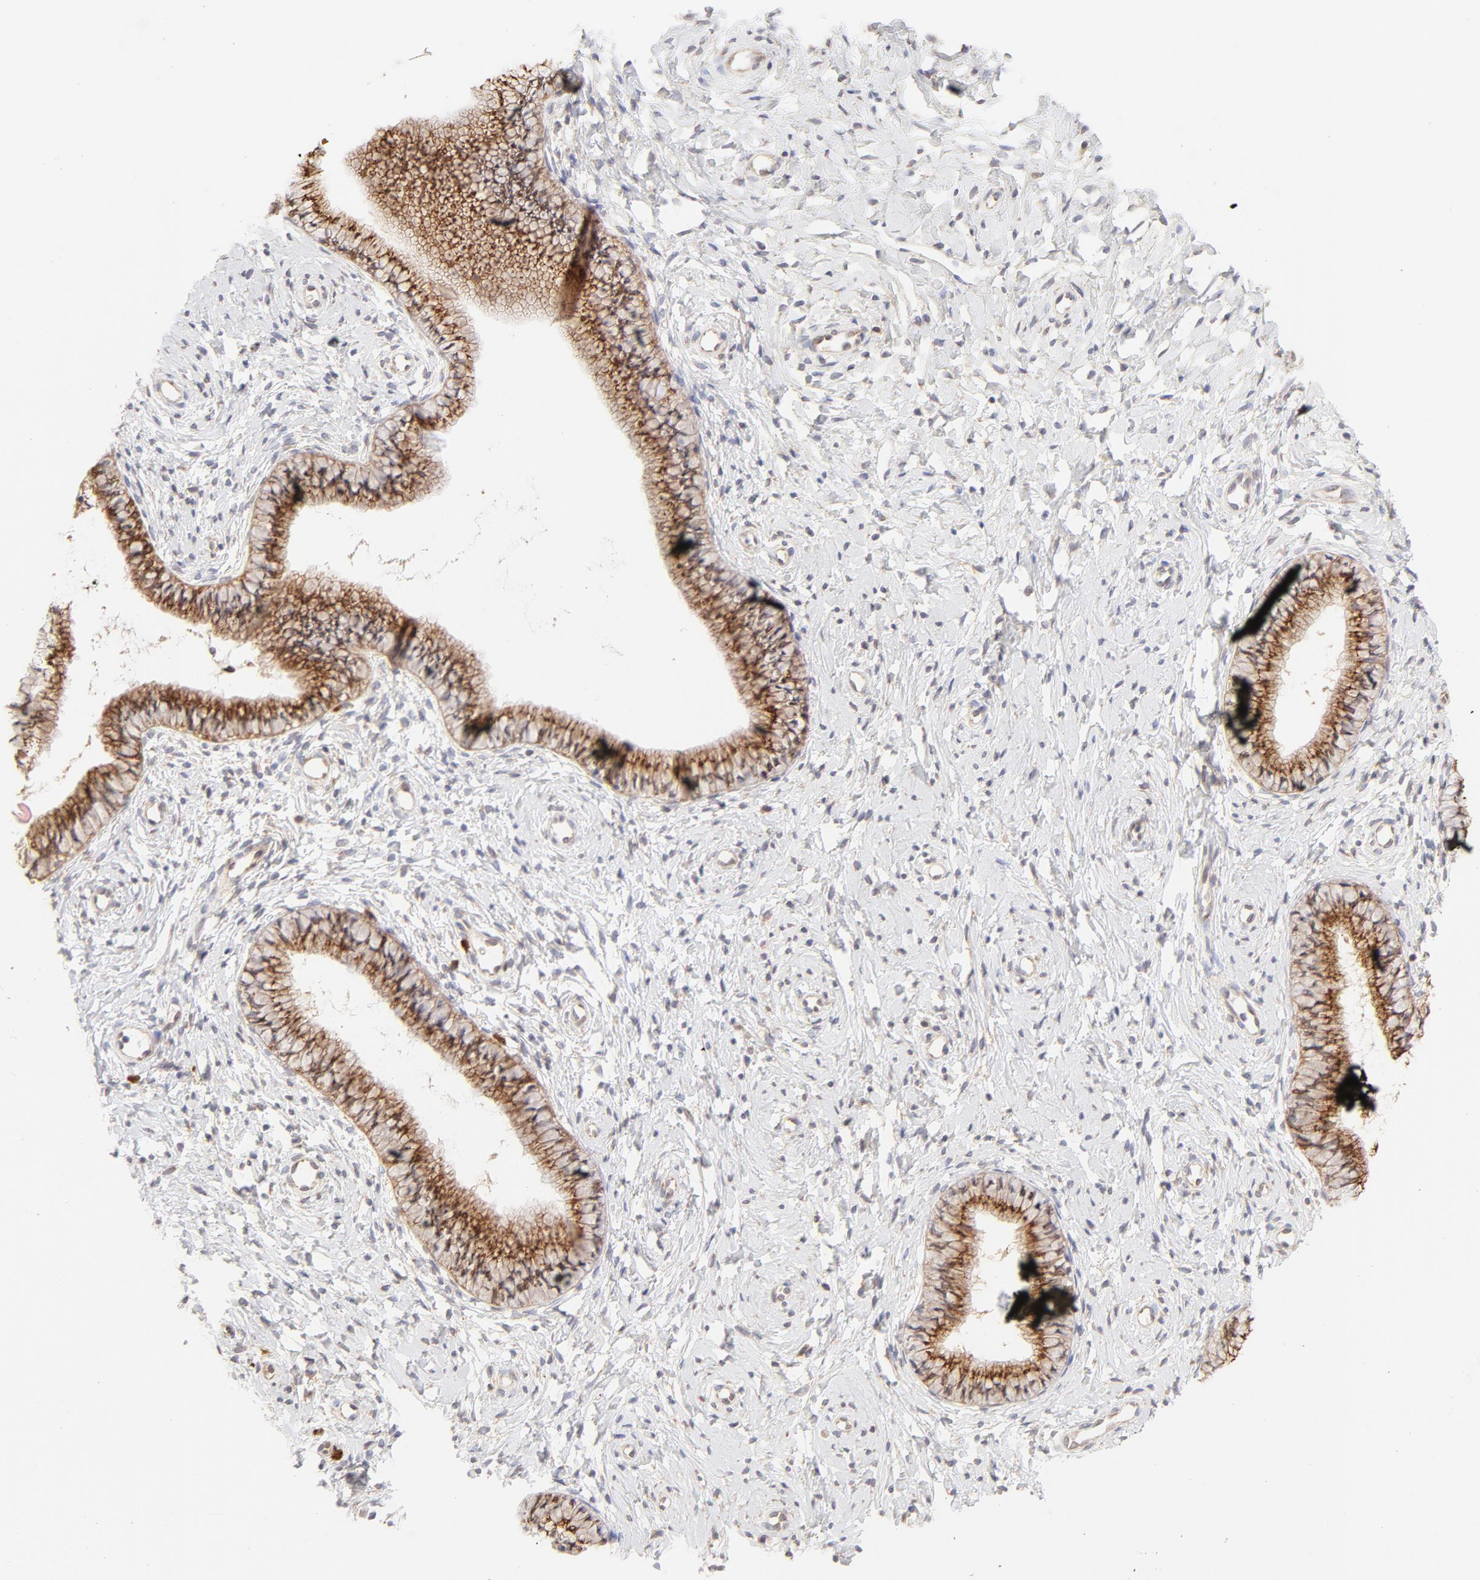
{"staining": {"intensity": "strong", "quantity": ">75%", "location": "cytoplasmic/membranous"}, "tissue": "cervix", "cell_type": "Glandular cells", "image_type": "normal", "snomed": [{"axis": "morphology", "description": "Normal tissue, NOS"}, {"axis": "topography", "description": "Cervix"}], "caption": "An immunohistochemistry image of normal tissue is shown. Protein staining in brown shows strong cytoplasmic/membranous positivity in cervix within glandular cells. The staining is performed using DAB brown chromogen to label protein expression. The nuclei are counter-stained blue using hematoxylin.", "gene": "RPS6KA1", "patient": {"sex": "female", "age": 46}}